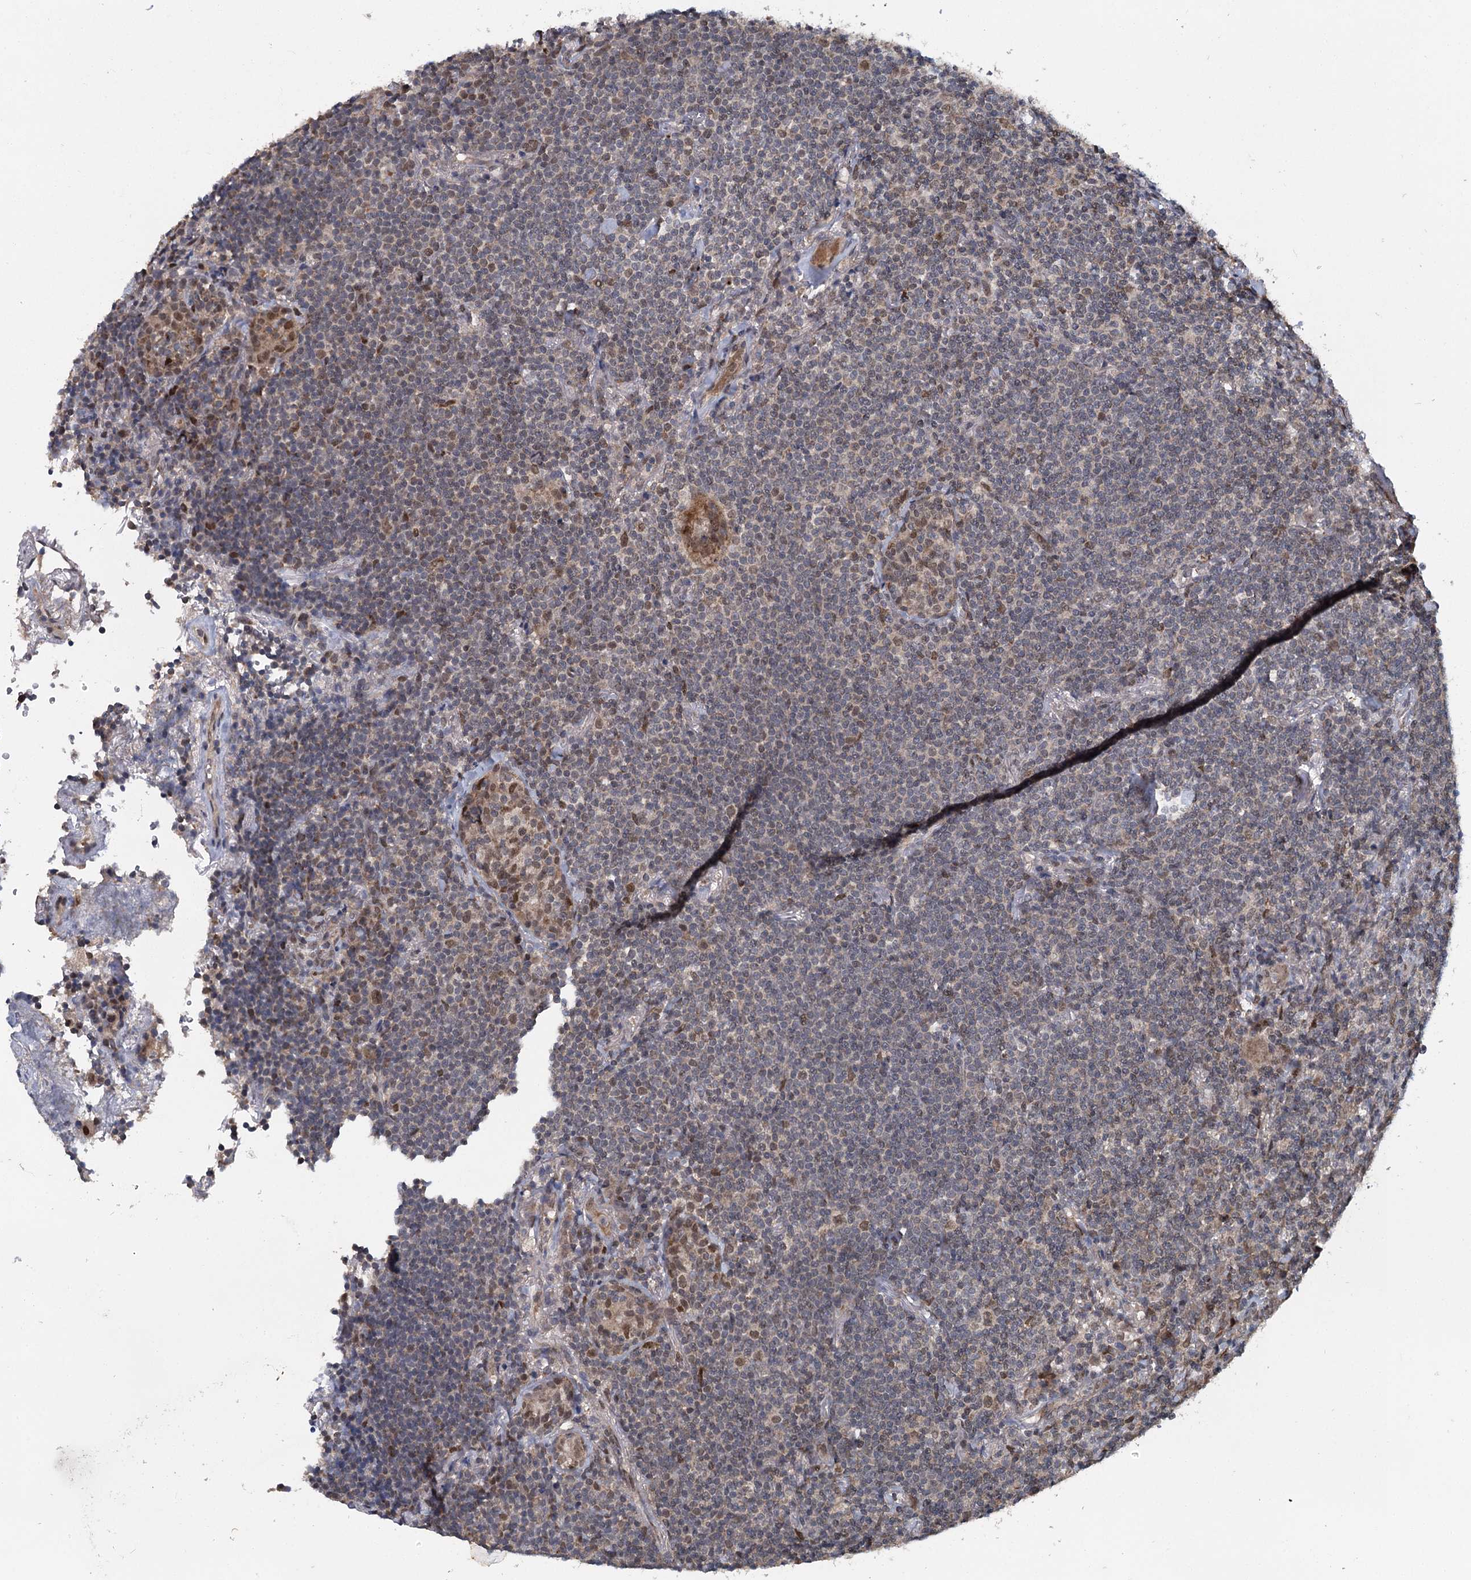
{"staining": {"intensity": "negative", "quantity": "none", "location": "none"}, "tissue": "lymphoma", "cell_type": "Tumor cells", "image_type": "cancer", "snomed": [{"axis": "morphology", "description": "Malignant lymphoma, non-Hodgkin's type, Low grade"}, {"axis": "topography", "description": "Lung"}], "caption": "A photomicrograph of lymphoma stained for a protein shows no brown staining in tumor cells.", "gene": "MYG1", "patient": {"sex": "female", "age": 71}}